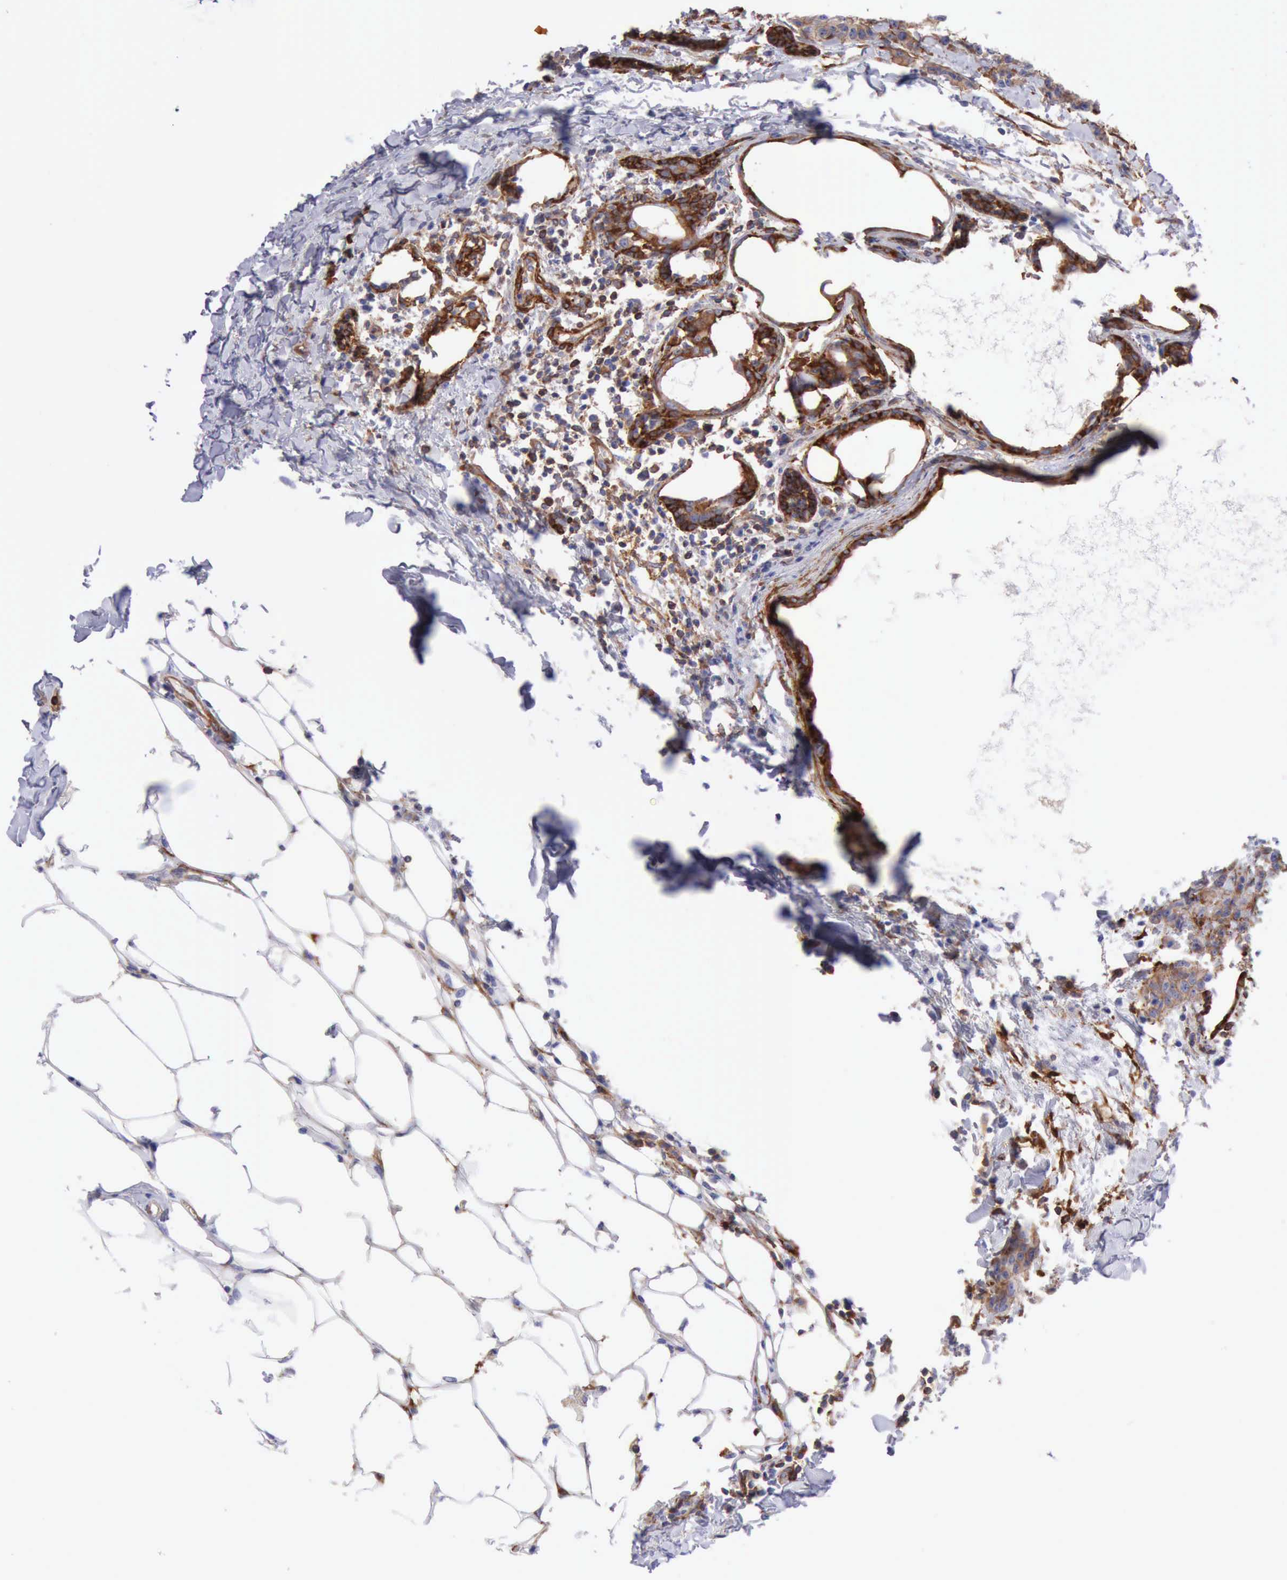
{"staining": {"intensity": "moderate", "quantity": ">75%", "location": "cytoplasmic/membranous"}, "tissue": "breast cancer", "cell_type": "Tumor cells", "image_type": "cancer", "snomed": [{"axis": "morphology", "description": "Duct carcinoma"}, {"axis": "topography", "description": "Breast"}], "caption": "A histopathology image of human breast cancer stained for a protein shows moderate cytoplasmic/membranous brown staining in tumor cells.", "gene": "FLNA", "patient": {"sex": "female", "age": 40}}